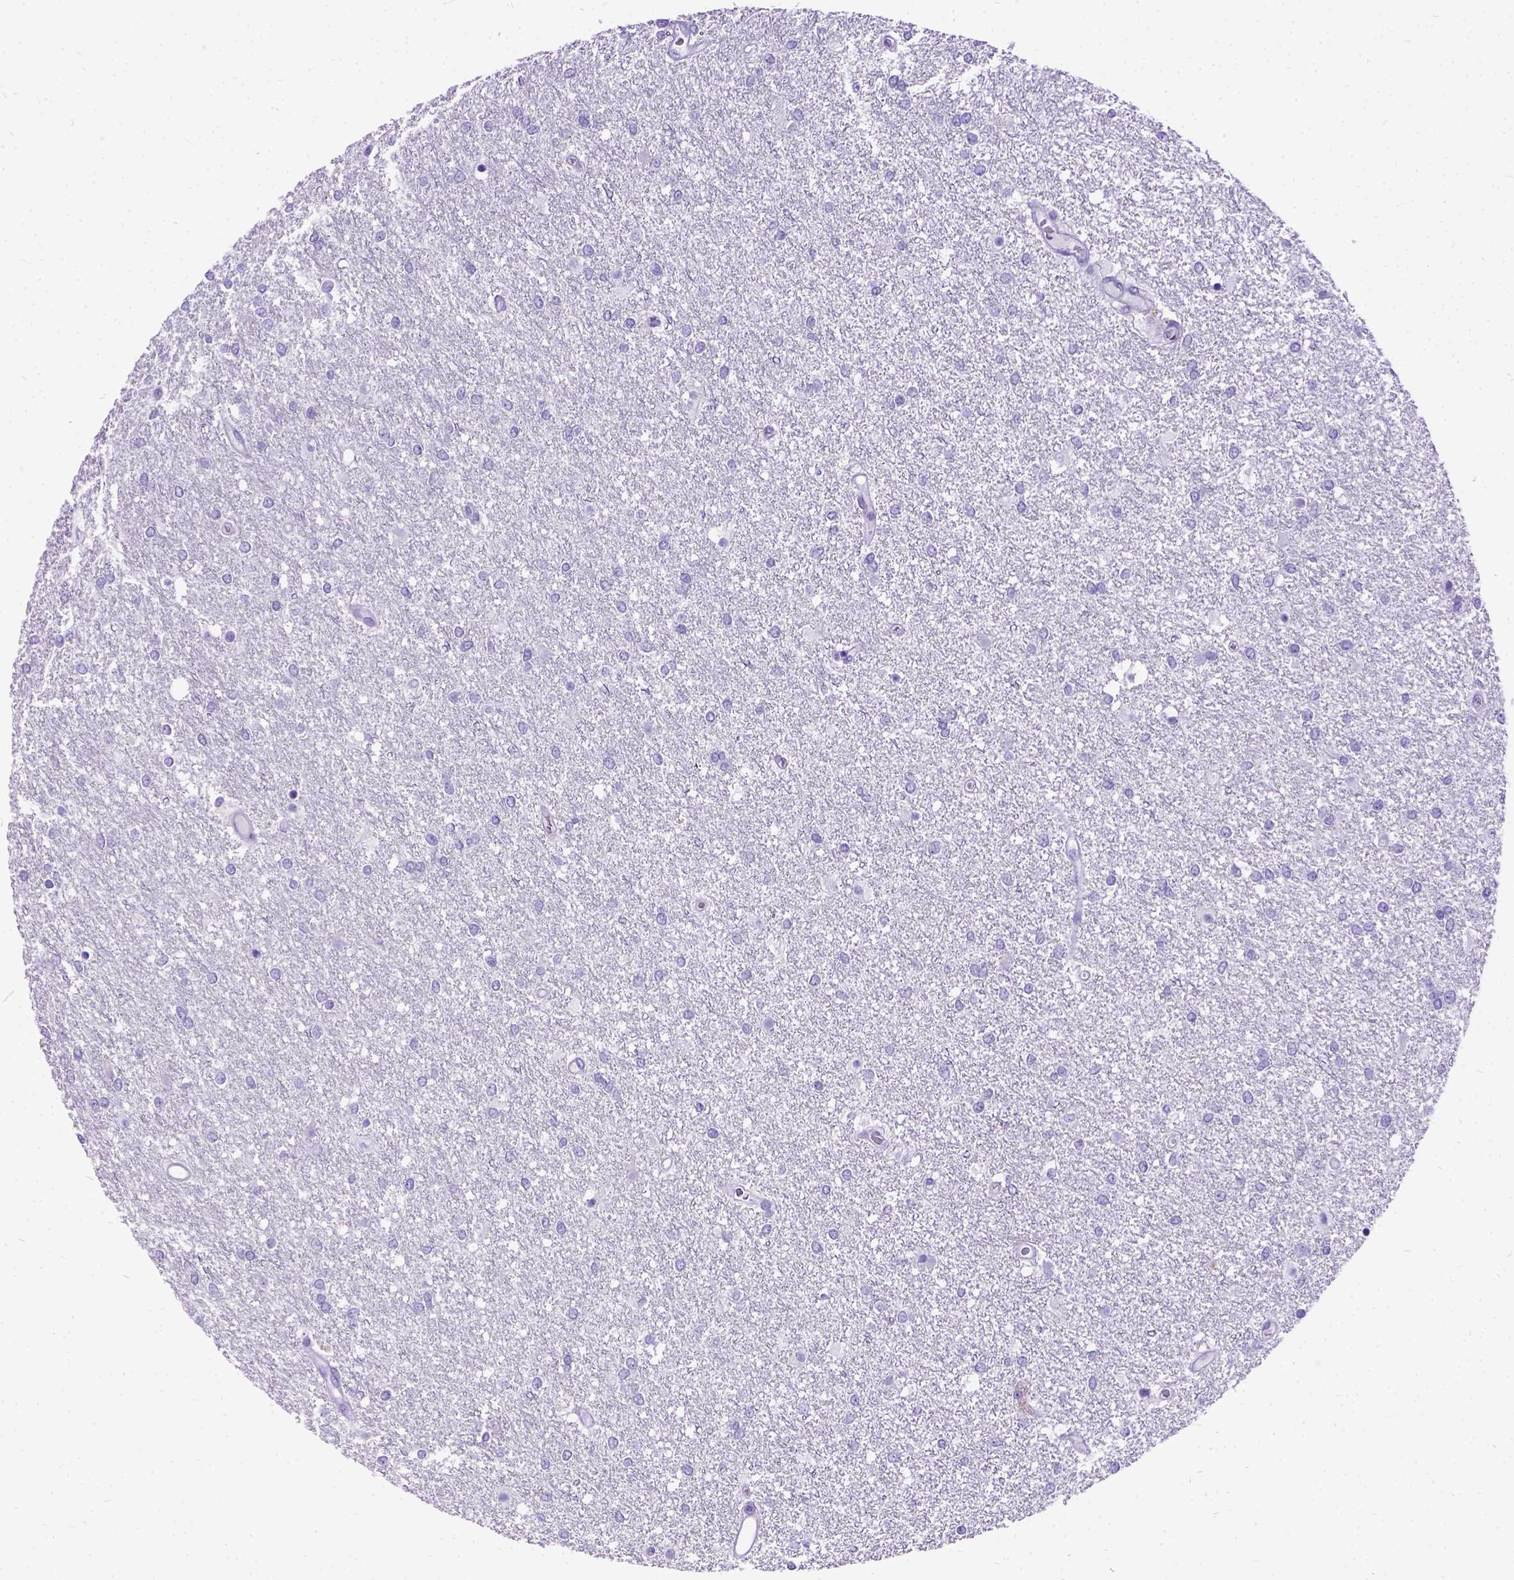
{"staining": {"intensity": "negative", "quantity": "none", "location": "none"}, "tissue": "glioma", "cell_type": "Tumor cells", "image_type": "cancer", "snomed": [{"axis": "morphology", "description": "Glioma, malignant, High grade"}, {"axis": "topography", "description": "Brain"}], "caption": "A micrograph of malignant glioma (high-grade) stained for a protein exhibits no brown staining in tumor cells.", "gene": "PRG2", "patient": {"sex": "female", "age": 61}}